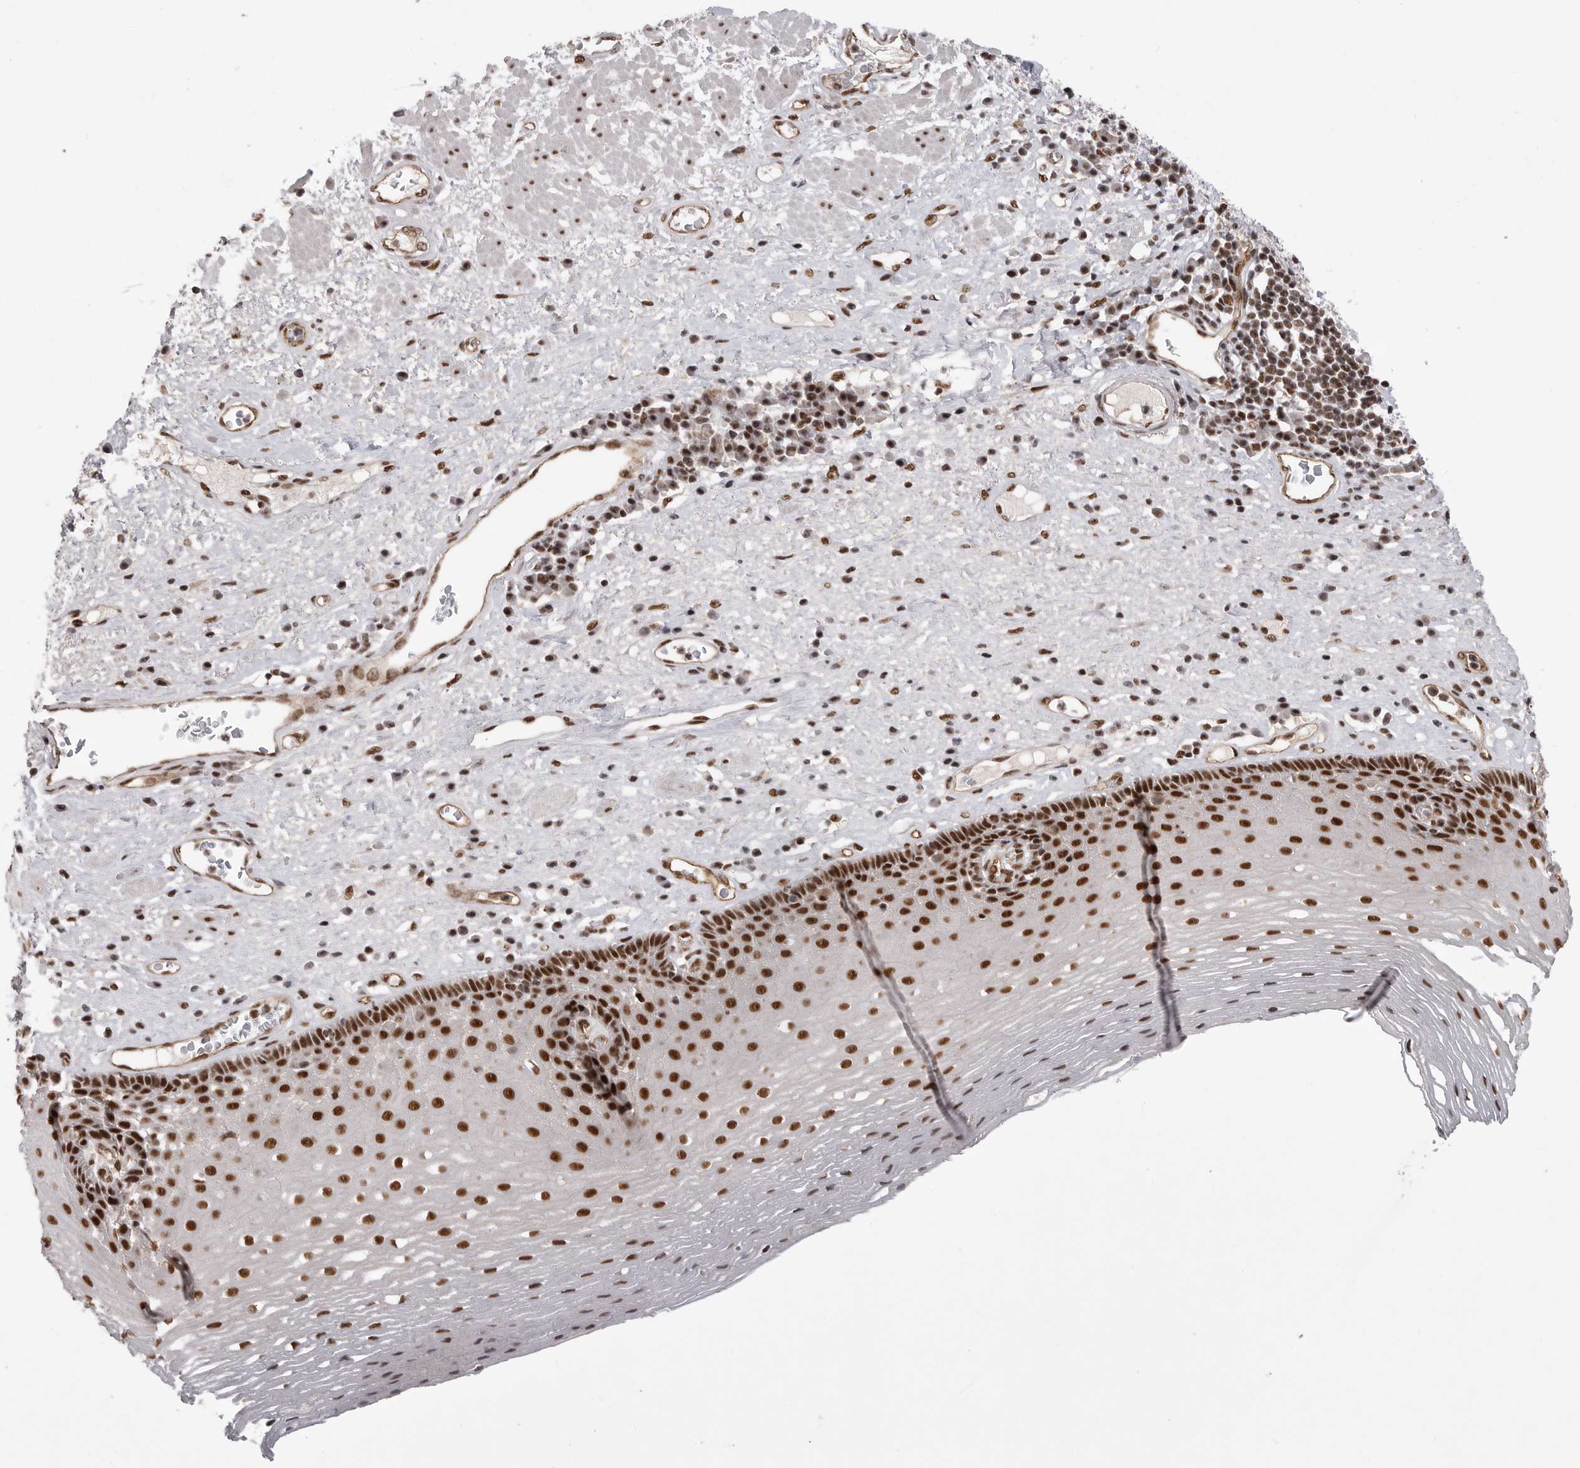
{"staining": {"intensity": "strong", "quantity": ">75%", "location": "nuclear"}, "tissue": "esophagus", "cell_type": "Squamous epithelial cells", "image_type": "normal", "snomed": [{"axis": "morphology", "description": "Normal tissue, NOS"}, {"axis": "morphology", "description": "Adenocarcinoma, NOS"}, {"axis": "topography", "description": "Esophagus"}], "caption": "The micrograph demonstrates a brown stain indicating the presence of a protein in the nuclear of squamous epithelial cells in esophagus.", "gene": "PPP1R8", "patient": {"sex": "male", "age": 62}}